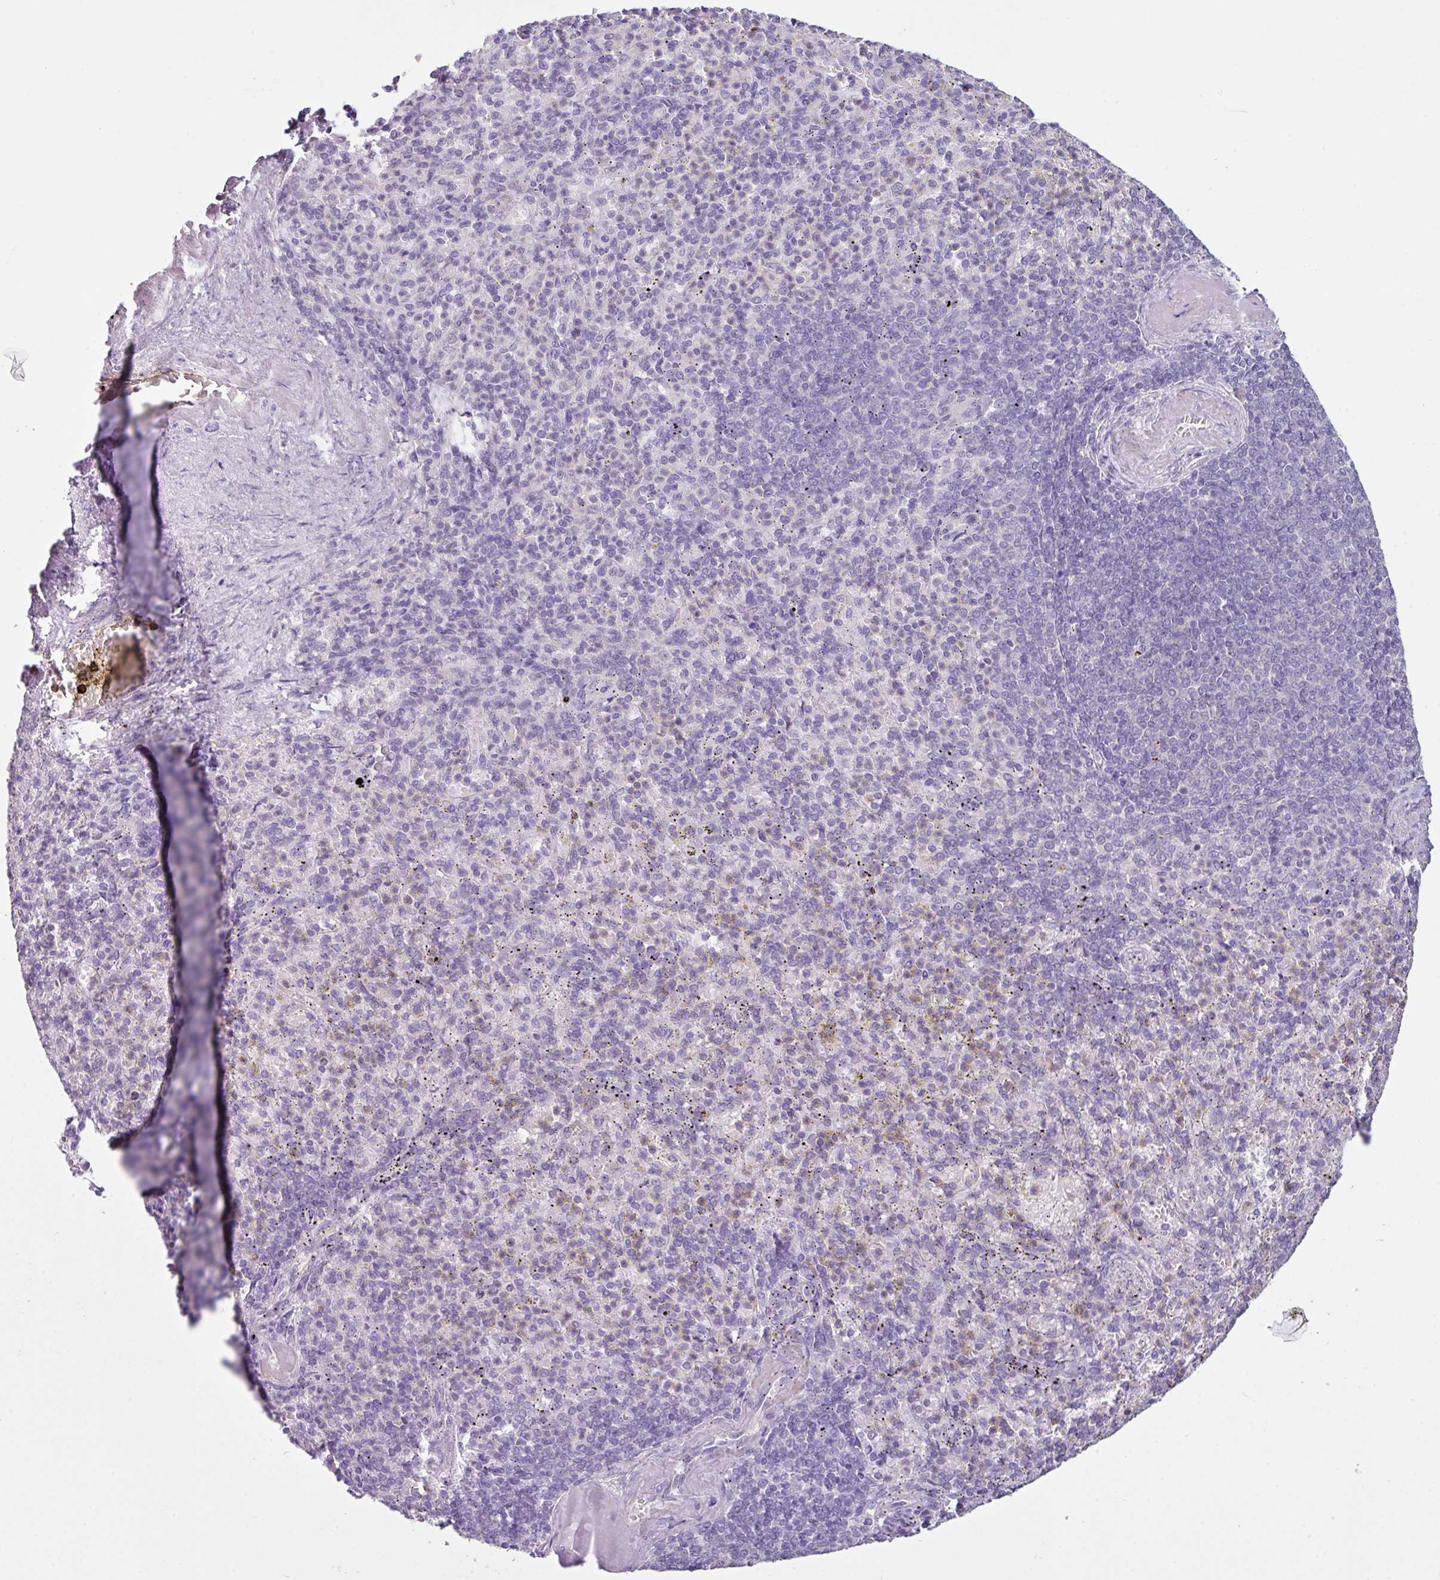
{"staining": {"intensity": "negative", "quantity": "none", "location": "none"}, "tissue": "spleen", "cell_type": "Cells in red pulp", "image_type": "normal", "snomed": [{"axis": "morphology", "description": "Normal tissue, NOS"}, {"axis": "topography", "description": "Spleen"}], "caption": "Immunohistochemistry image of normal spleen: spleen stained with DAB displays no significant protein positivity in cells in red pulp. Brightfield microscopy of immunohistochemistry (IHC) stained with DAB (brown) and hematoxylin (blue), captured at high magnification.", "gene": "TTLL12", "patient": {"sex": "female", "age": 74}}